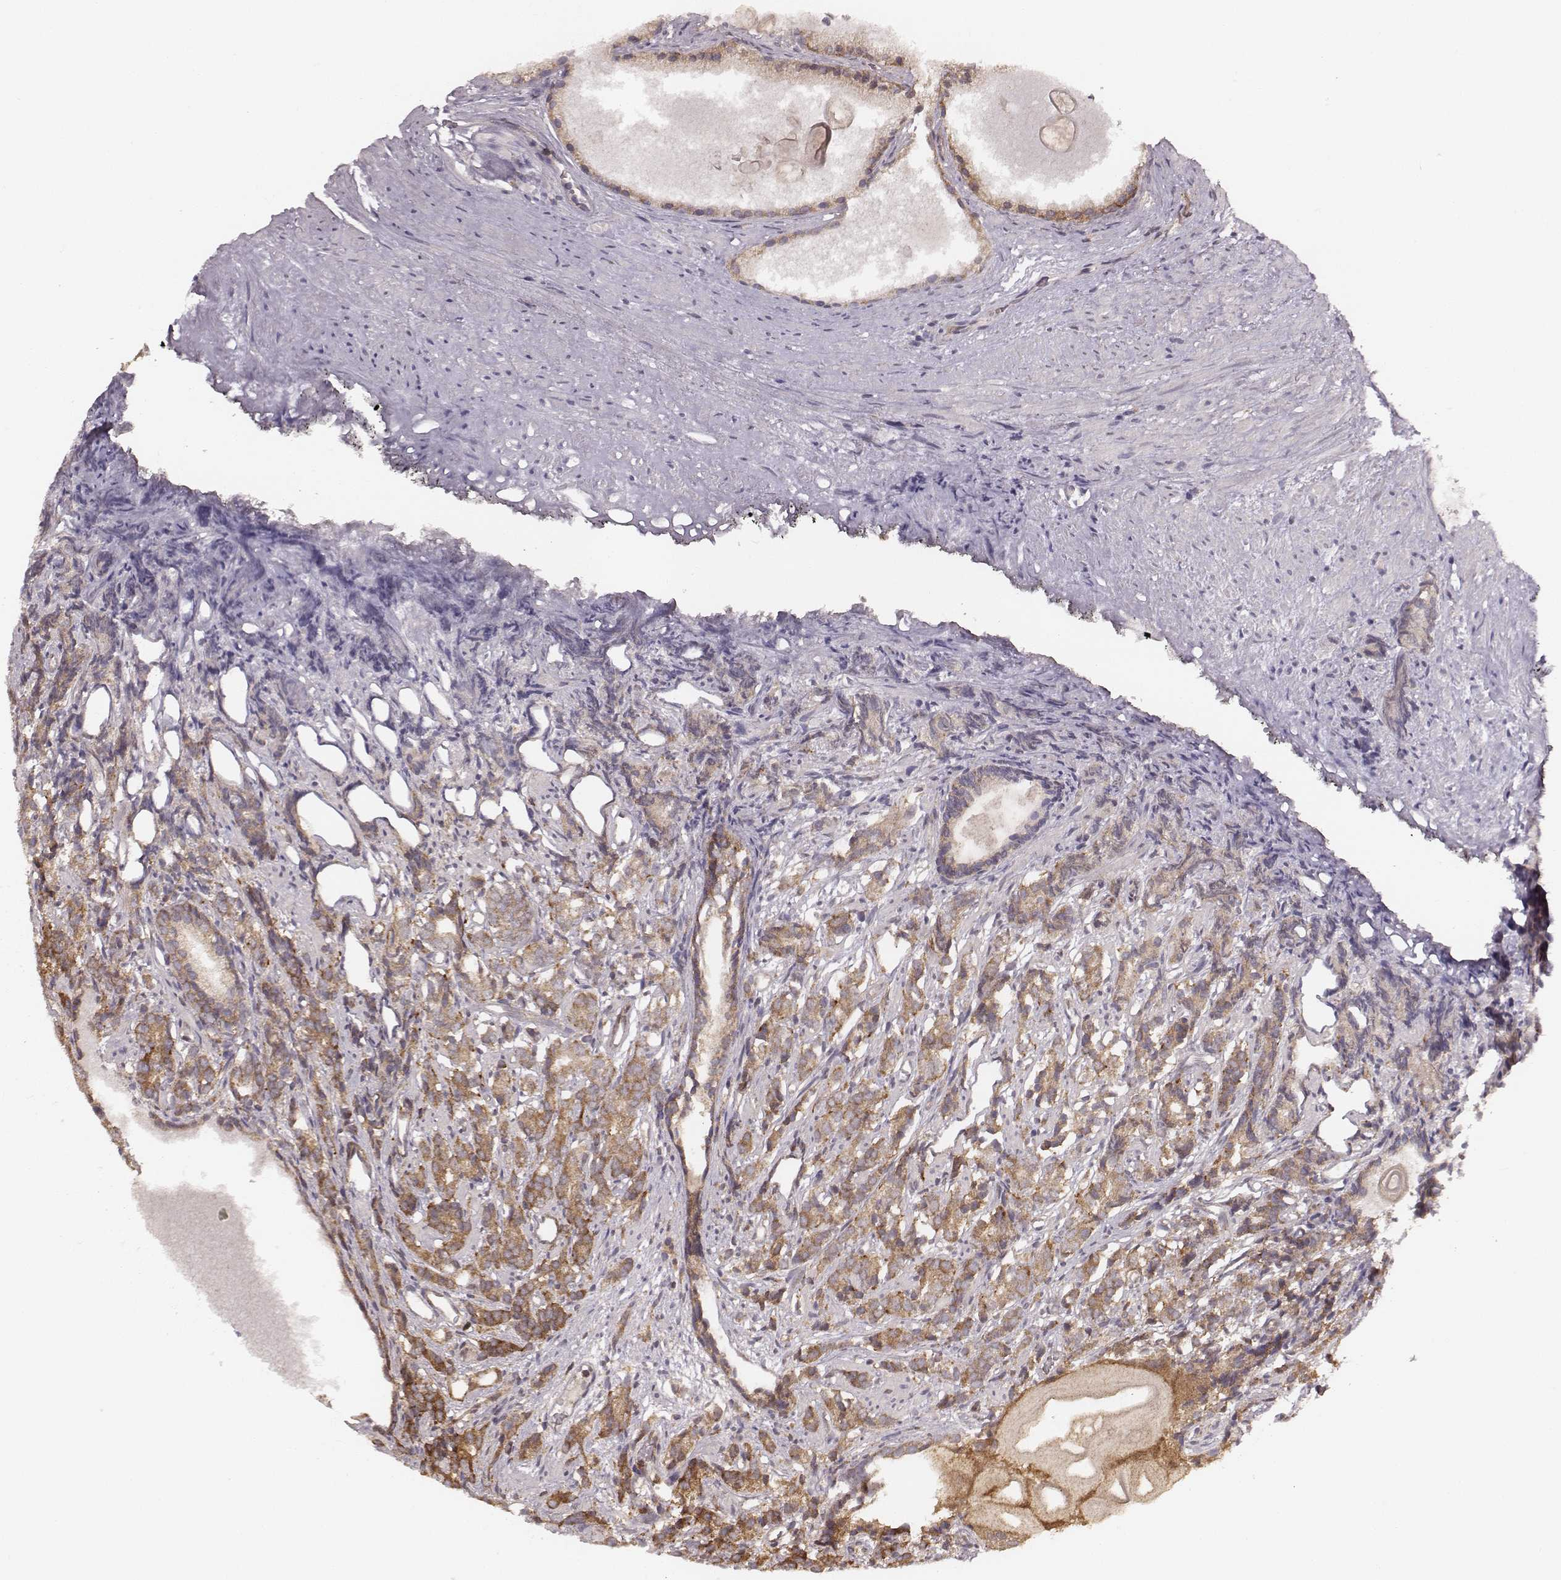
{"staining": {"intensity": "moderate", "quantity": ">75%", "location": "cytoplasmic/membranous"}, "tissue": "prostate cancer", "cell_type": "Tumor cells", "image_type": "cancer", "snomed": [{"axis": "morphology", "description": "Adenocarcinoma, High grade"}, {"axis": "topography", "description": "Prostate"}], "caption": "Protein staining of prostate high-grade adenocarcinoma tissue shows moderate cytoplasmic/membranous staining in approximately >75% of tumor cells.", "gene": "VPS26A", "patient": {"sex": "male", "age": 84}}